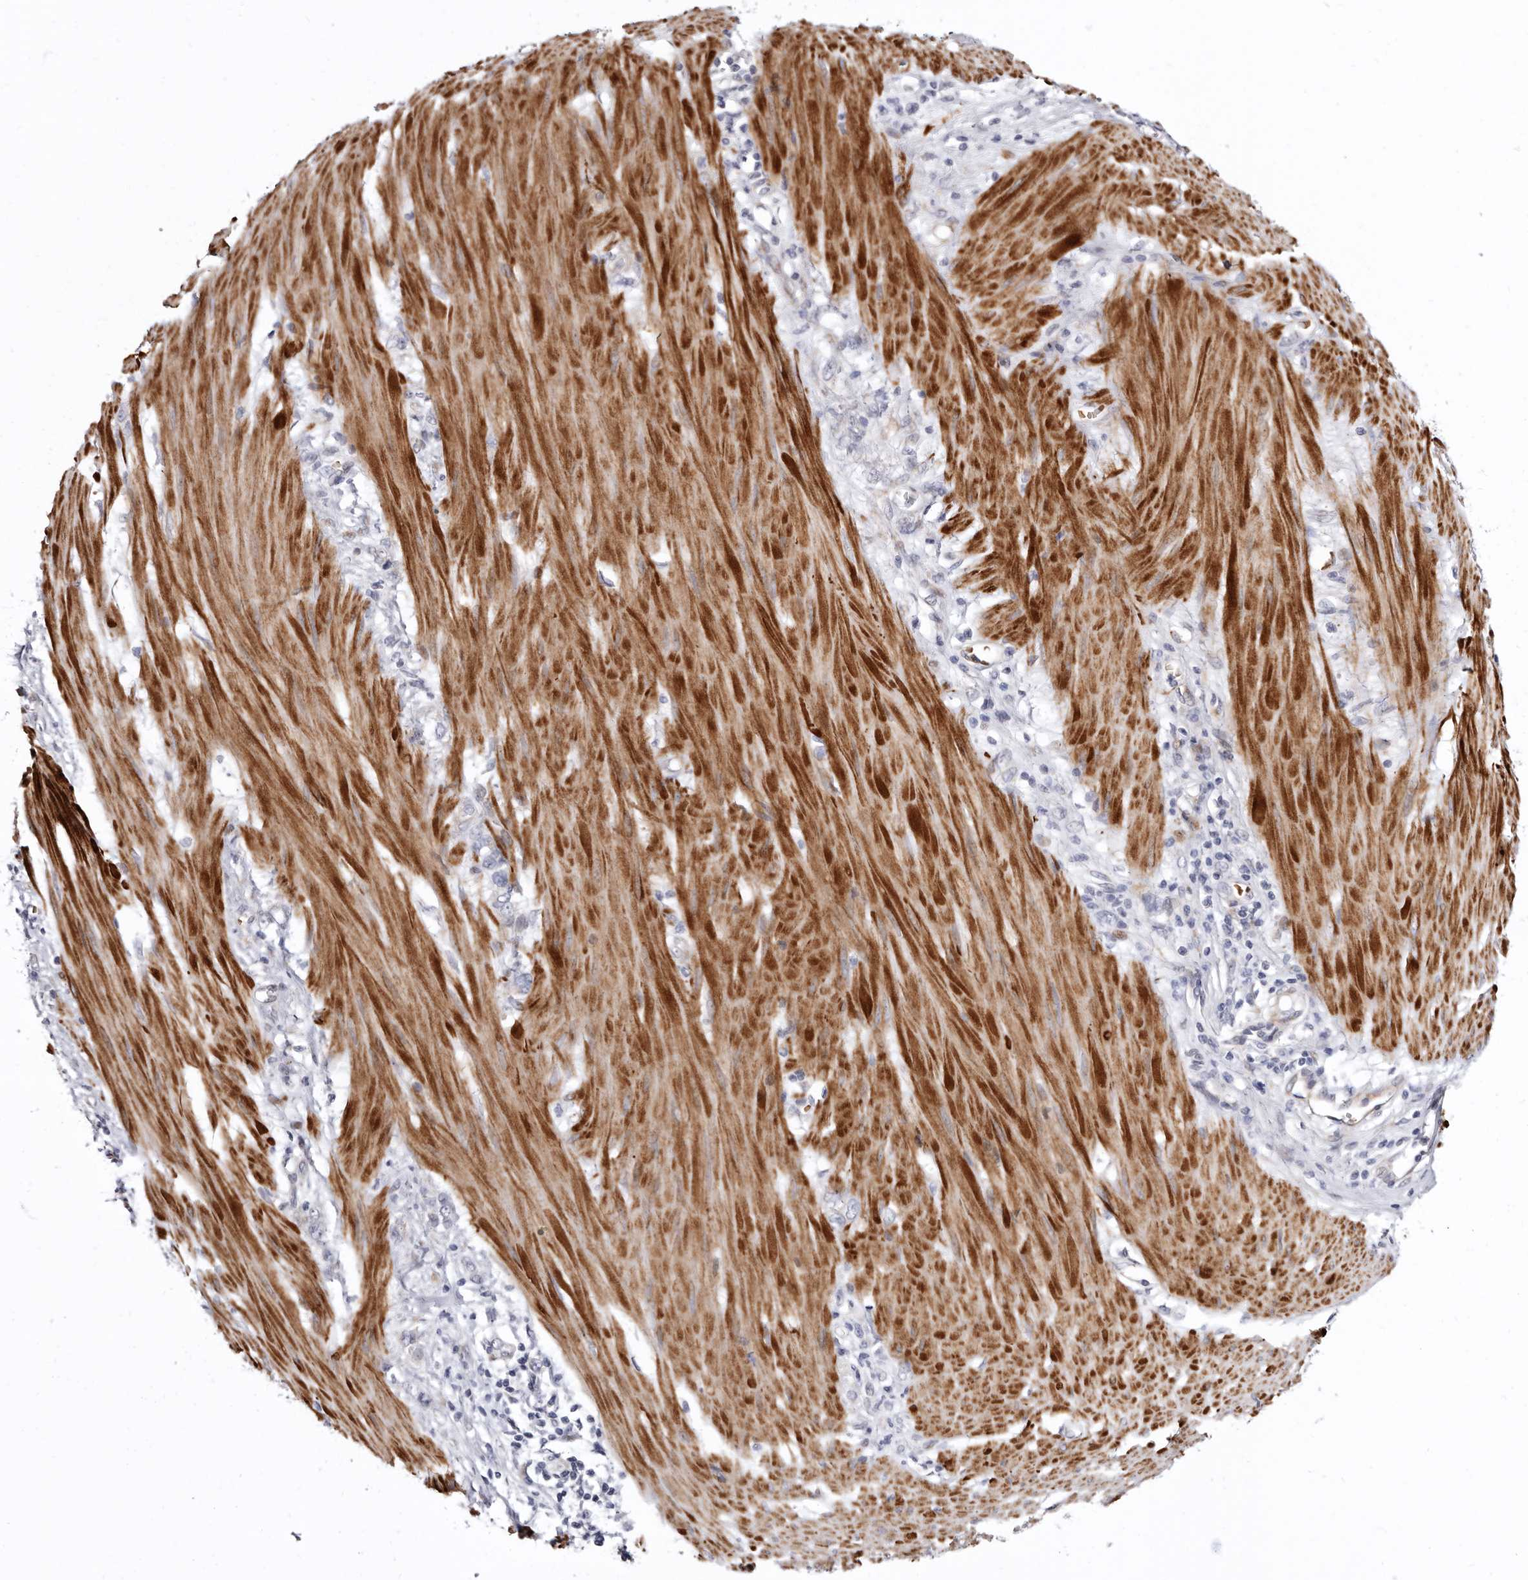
{"staining": {"intensity": "negative", "quantity": "none", "location": "none"}, "tissue": "stomach cancer", "cell_type": "Tumor cells", "image_type": "cancer", "snomed": [{"axis": "morphology", "description": "Adenocarcinoma, NOS"}, {"axis": "topography", "description": "Stomach"}], "caption": "The photomicrograph demonstrates no significant staining in tumor cells of adenocarcinoma (stomach).", "gene": "AIDA", "patient": {"sex": "female", "age": 76}}